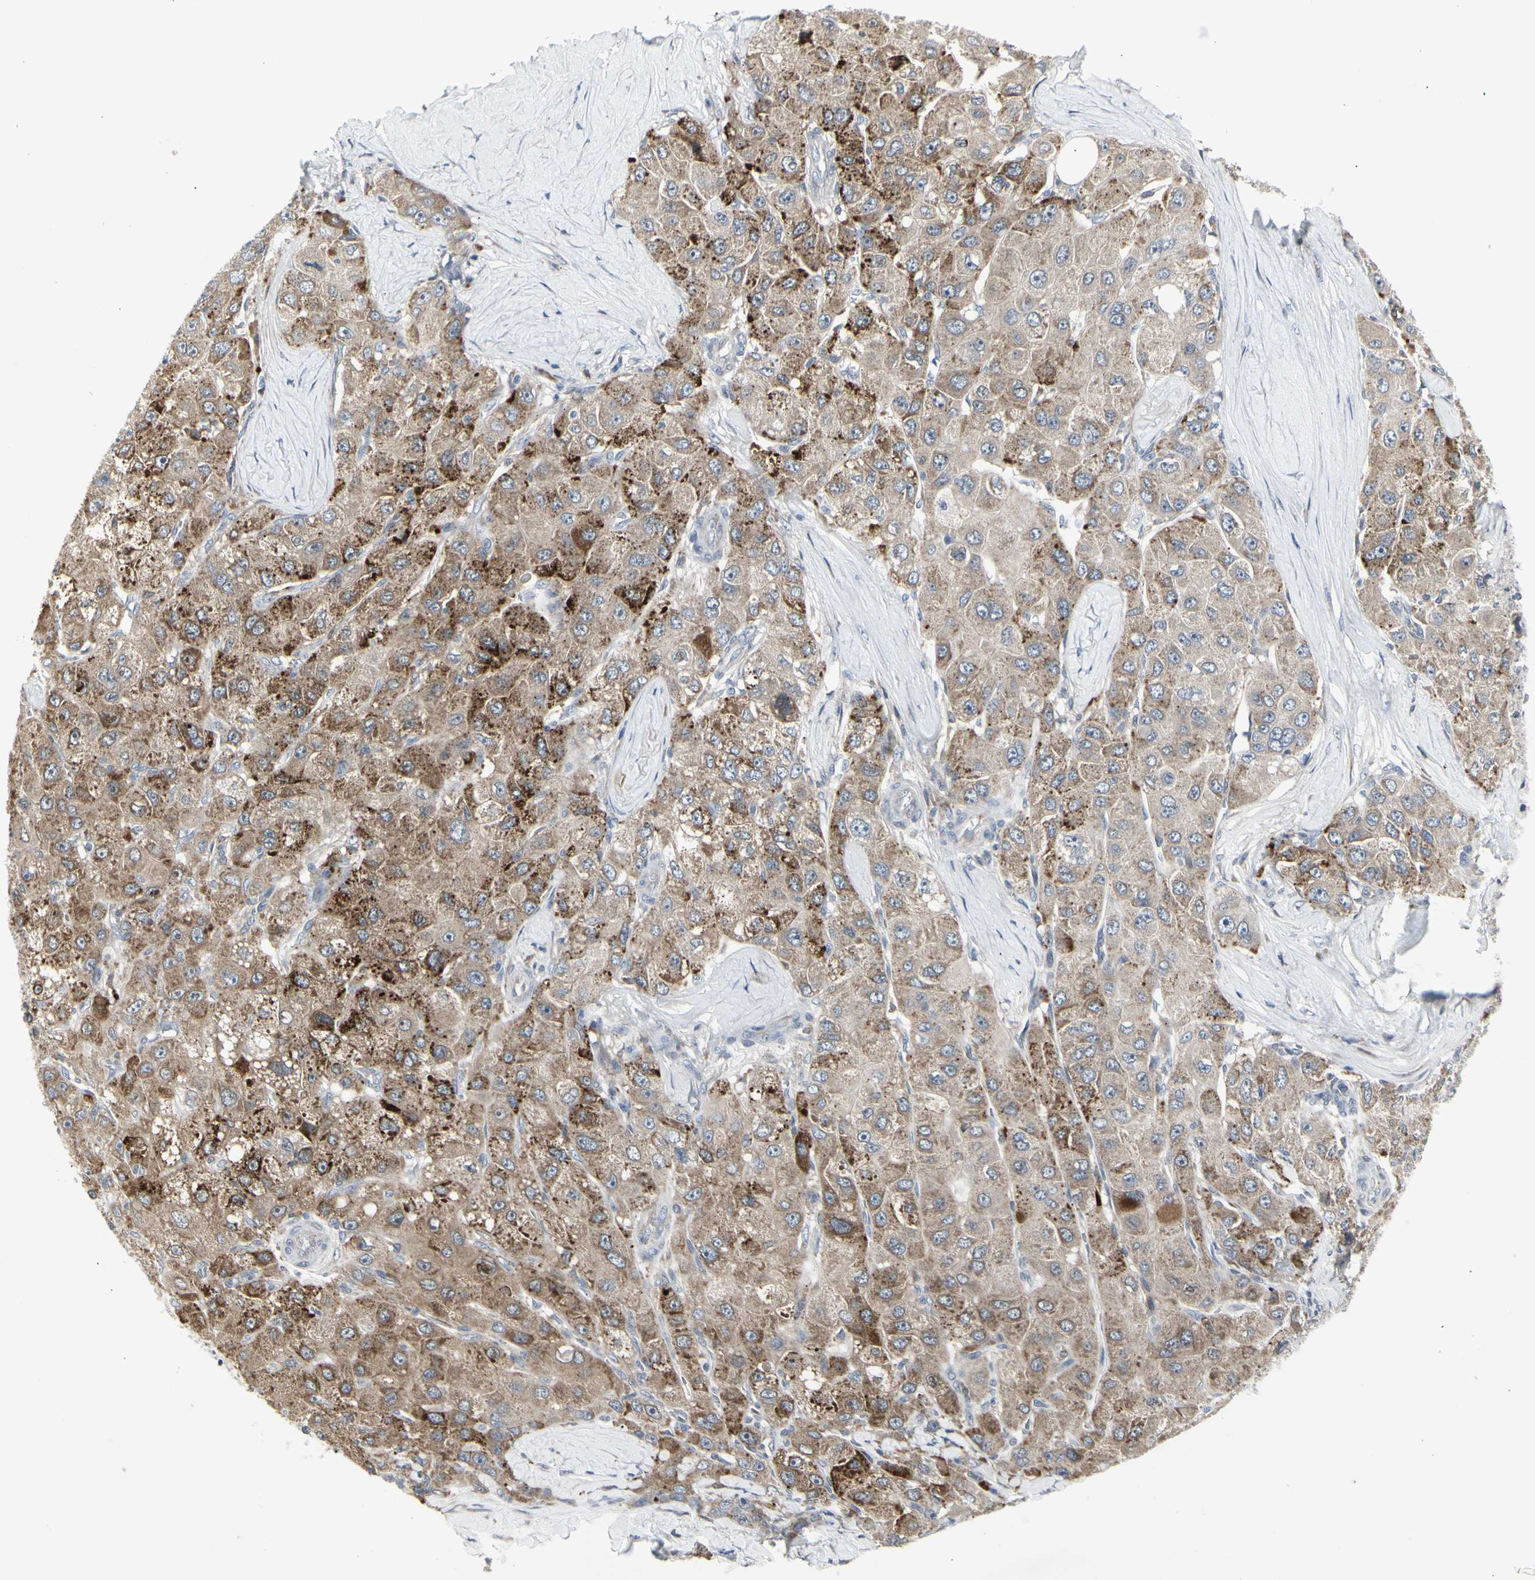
{"staining": {"intensity": "moderate", "quantity": "25%-75%", "location": "cytoplasmic/membranous"}, "tissue": "liver cancer", "cell_type": "Tumor cells", "image_type": "cancer", "snomed": [{"axis": "morphology", "description": "Carcinoma, Hepatocellular, NOS"}, {"axis": "topography", "description": "Liver"}], "caption": "Liver hepatocellular carcinoma stained with a brown dye displays moderate cytoplasmic/membranous positive staining in approximately 25%-75% of tumor cells.", "gene": "GRN", "patient": {"sex": "male", "age": 80}}